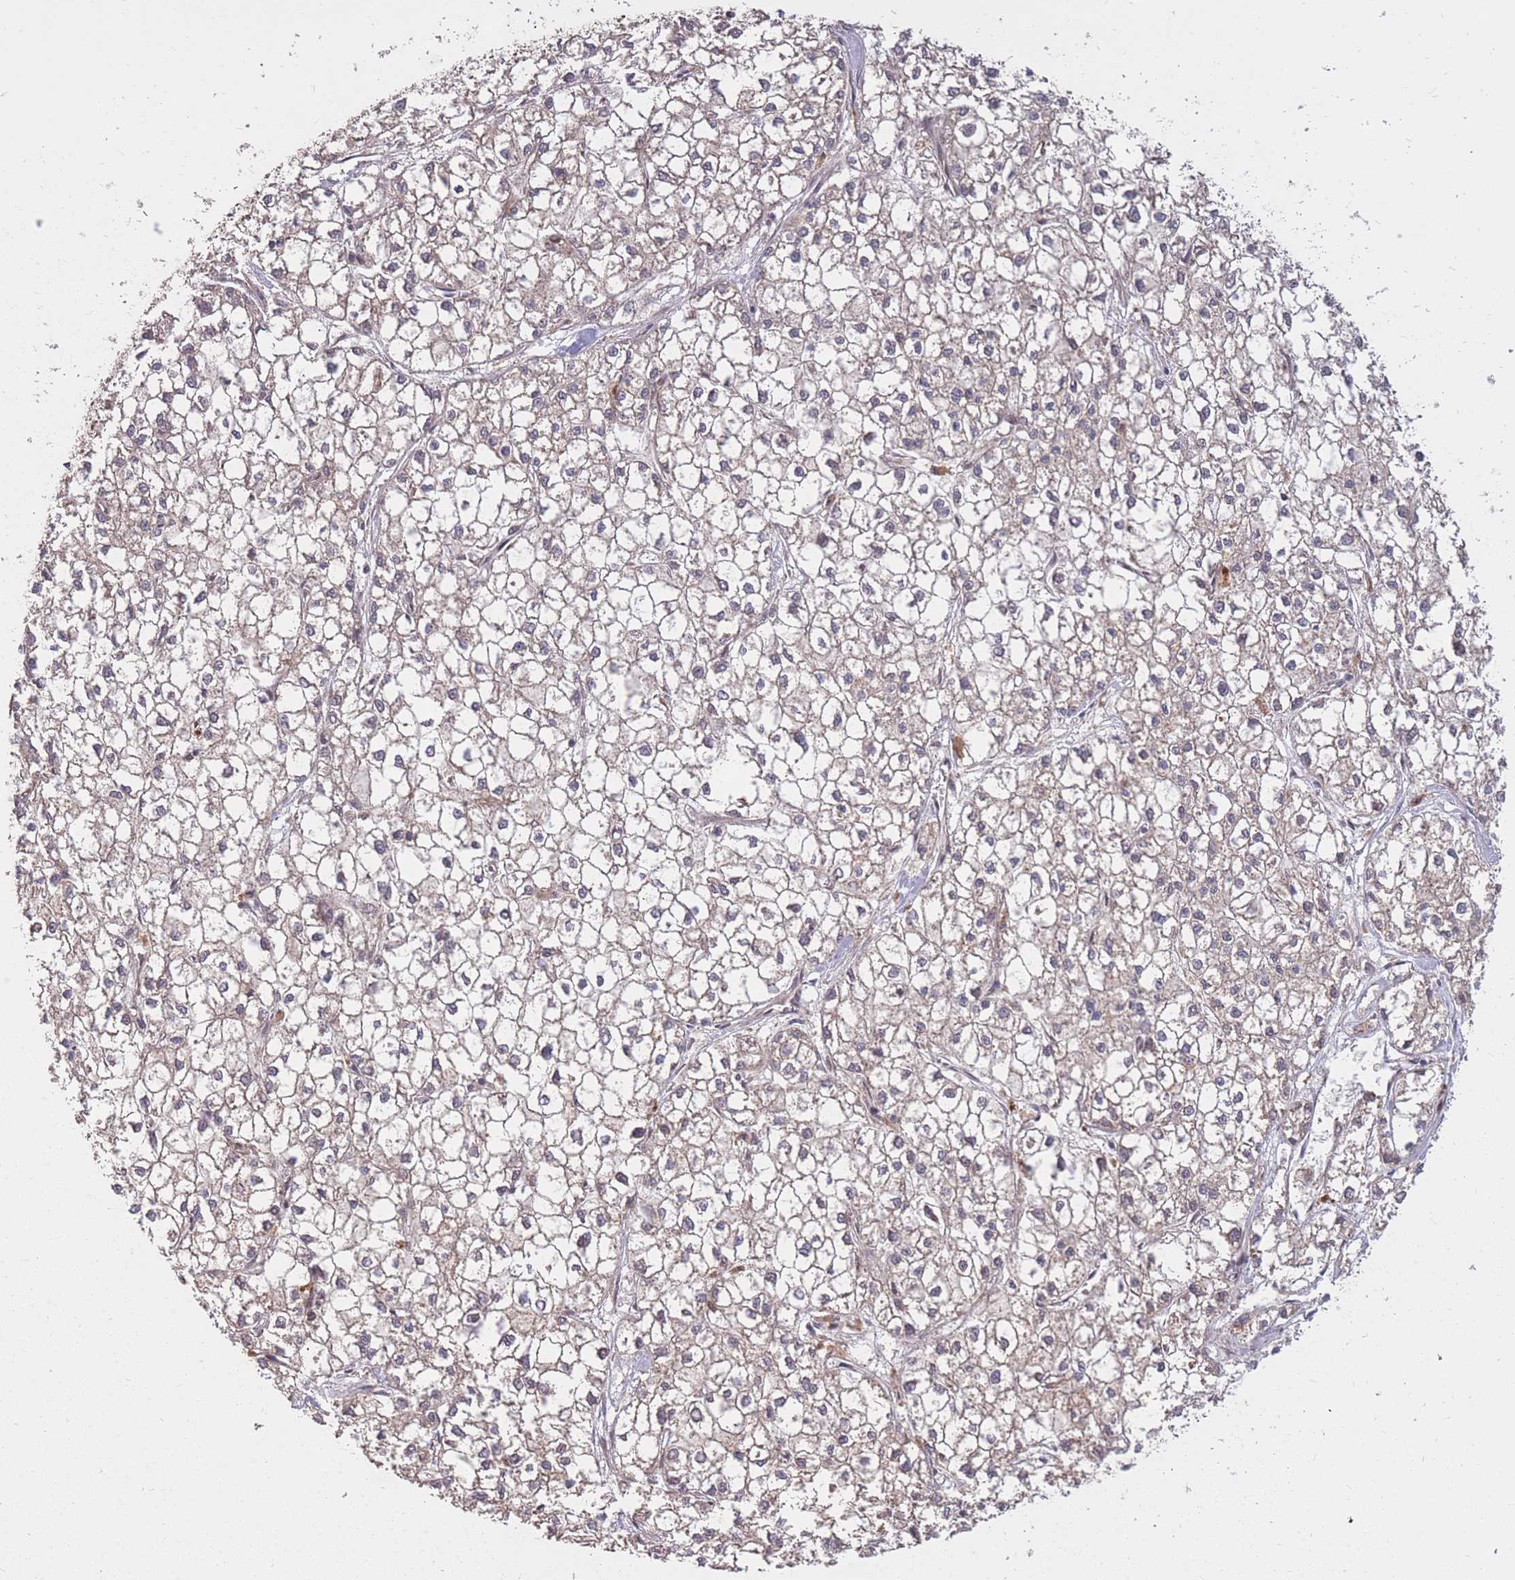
{"staining": {"intensity": "weak", "quantity": "25%-75%", "location": "cytoplasmic/membranous"}, "tissue": "liver cancer", "cell_type": "Tumor cells", "image_type": "cancer", "snomed": [{"axis": "morphology", "description": "Carcinoma, Hepatocellular, NOS"}, {"axis": "topography", "description": "Liver"}], "caption": "Tumor cells demonstrate low levels of weak cytoplasmic/membranous positivity in about 25%-75% of cells in human liver cancer.", "gene": "IGF2BP2", "patient": {"sex": "female", "age": 43}}